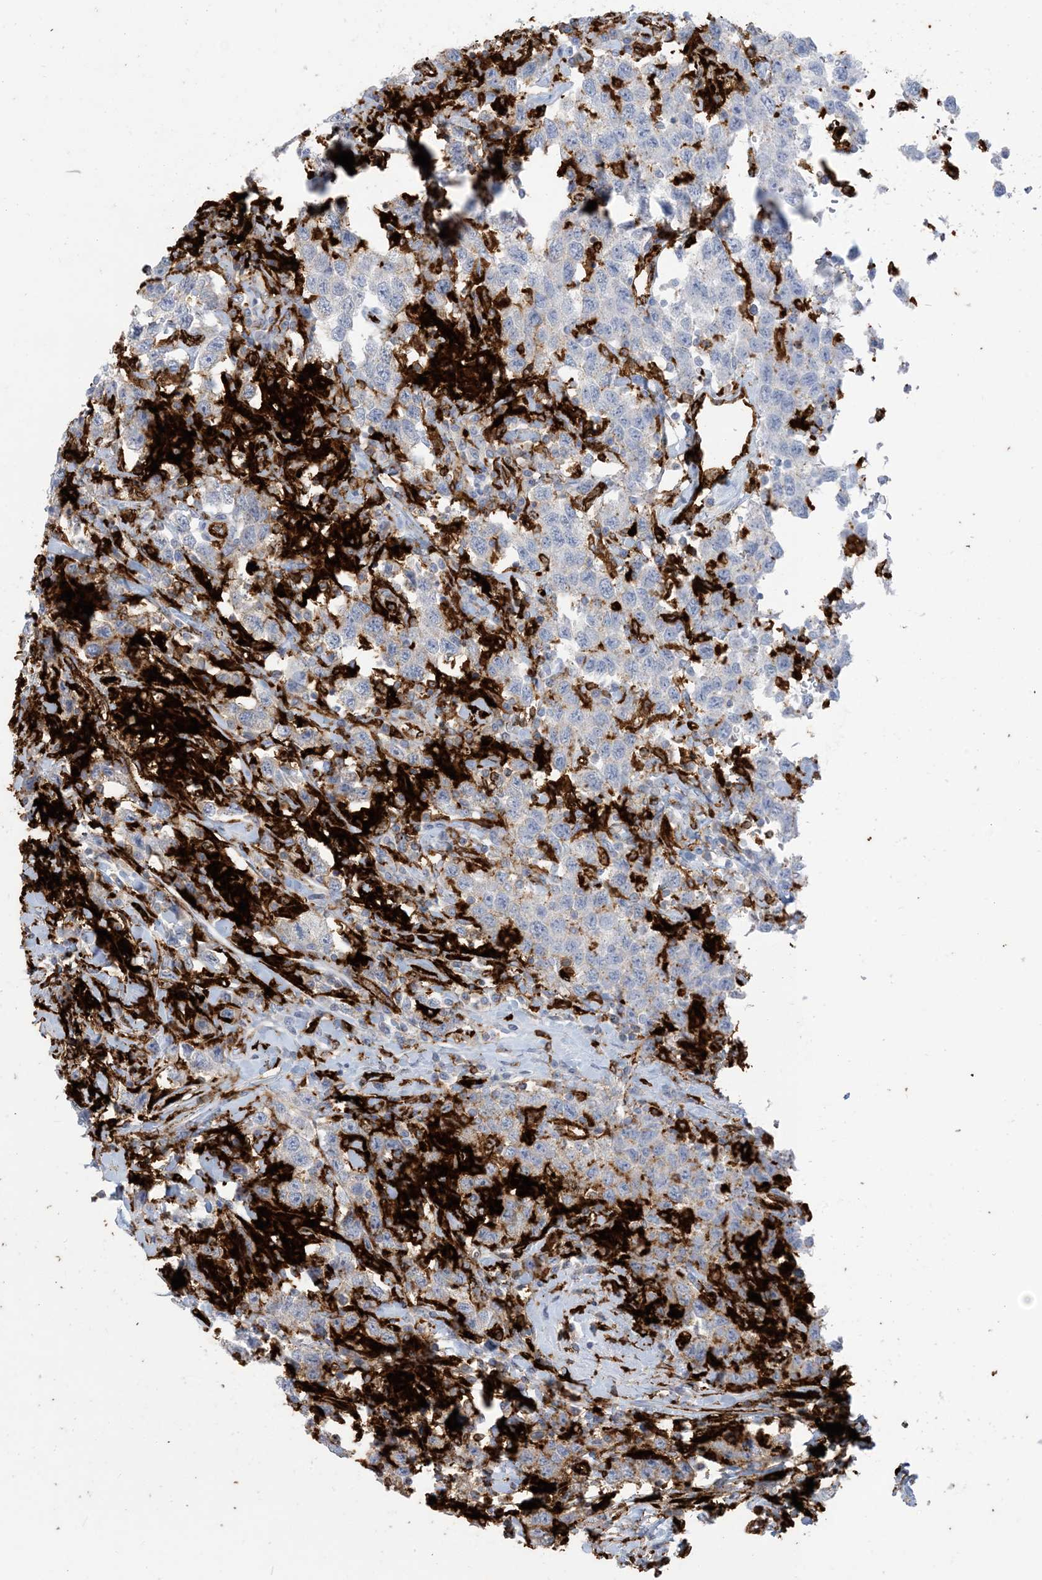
{"staining": {"intensity": "negative", "quantity": "none", "location": "none"}, "tissue": "testis cancer", "cell_type": "Tumor cells", "image_type": "cancer", "snomed": [{"axis": "morphology", "description": "Seminoma, NOS"}, {"axis": "topography", "description": "Testis"}], "caption": "DAB (3,3'-diaminobenzidine) immunohistochemical staining of testis cancer shows no significant positivity in tumor cells.", "gene": "HLA-DRB1", "patient": {"sex": "male", "age": 41}}